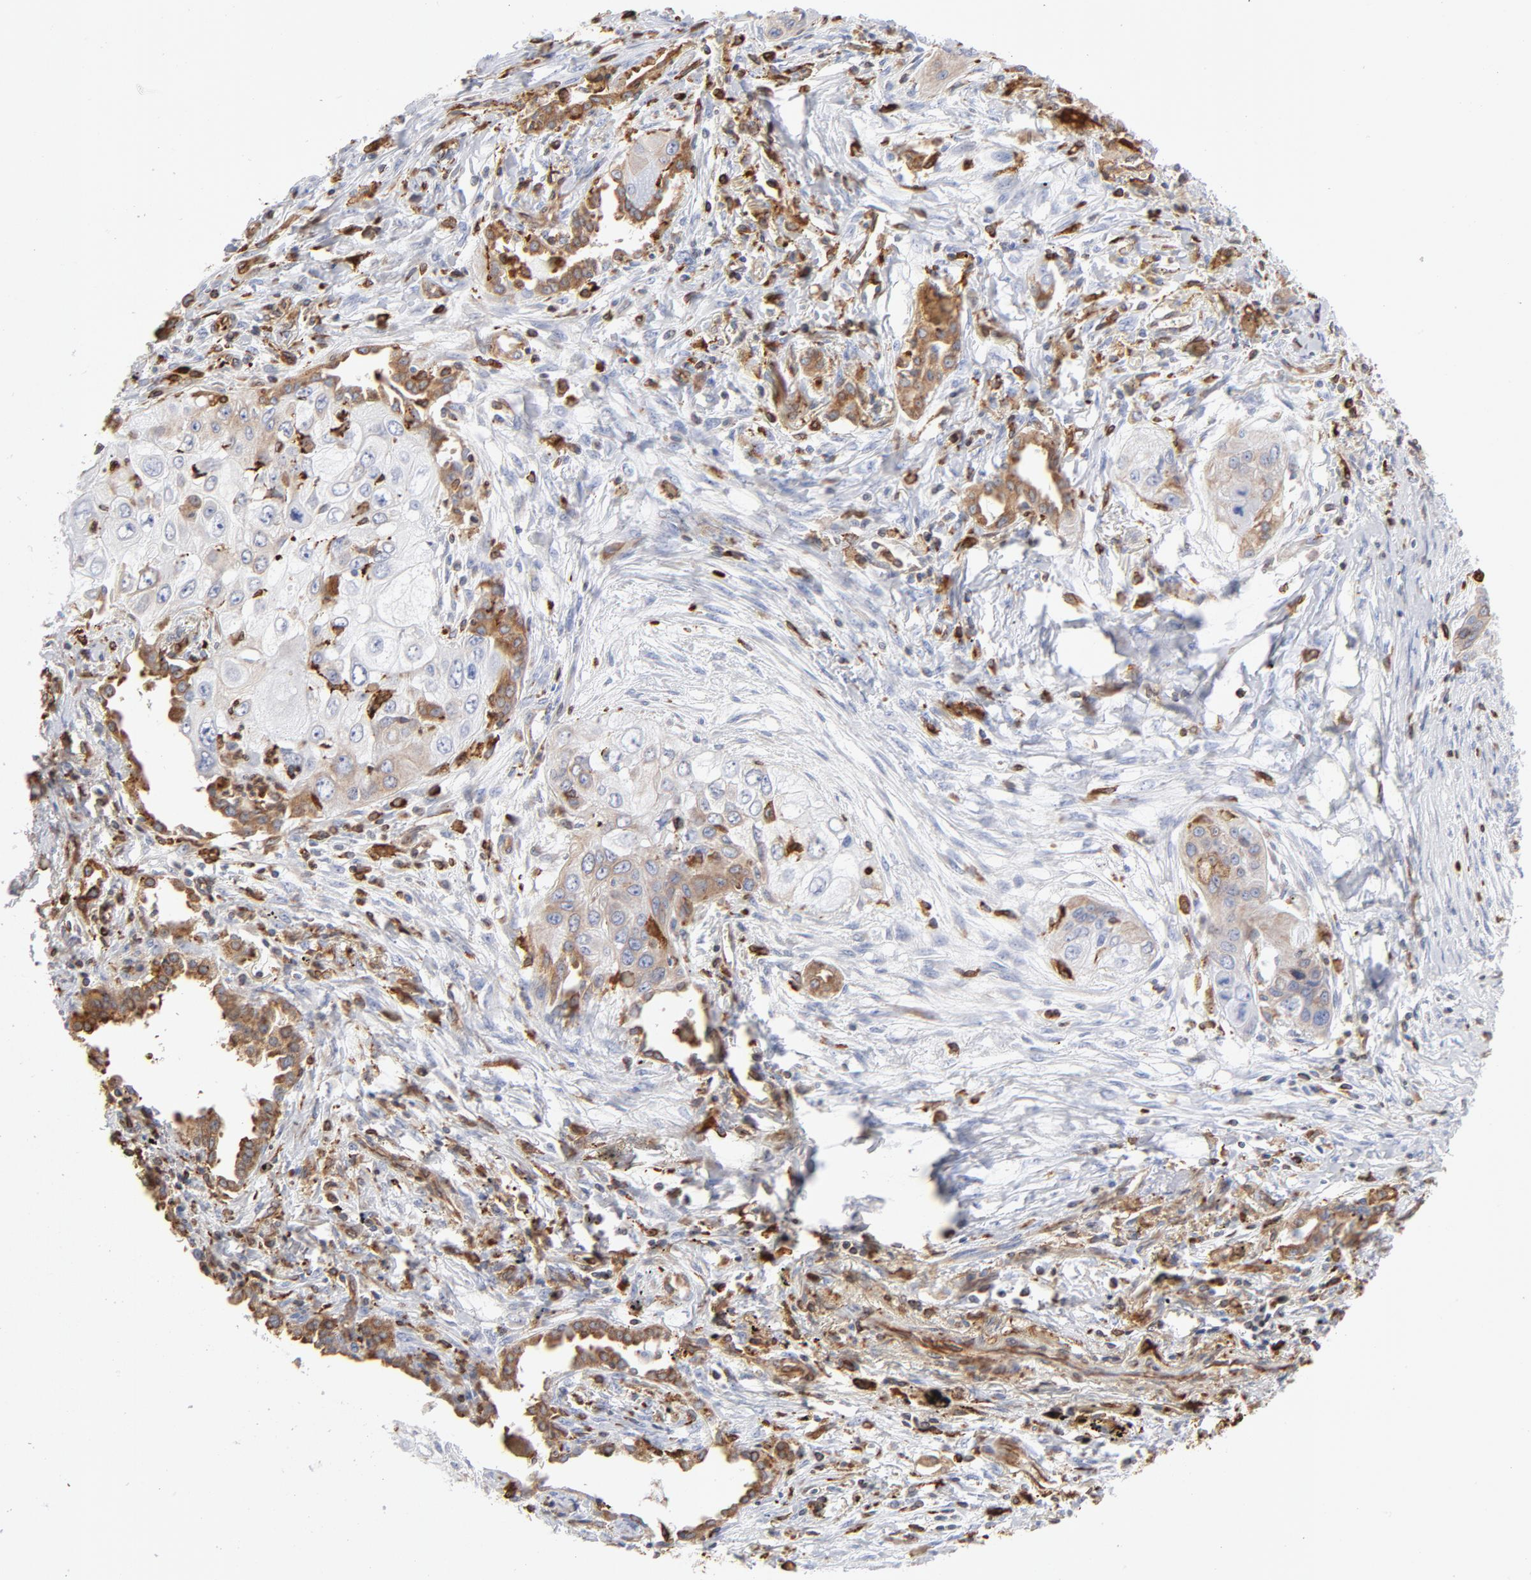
{"staining": {"intensity": "weak", "quantity": "25%-75%", "location": "cytoplasmic/membranous"}, "tissue": "lung cancer", "cell_type": "Tumor cells", "image_type": "cancer", "snomed": [{"axis": "morphology", "description": "Squamous cell carcinoma, NOS"}, {"axis": "topography", "description": "Lung"}], "caption": "DAB (3,3'-diaminobenzidine) immunohistochemical staining of human lung cancer (squamous cell carcinoma) exhibits weak cytoplasmic/membranous protein staining in approximately 25%-75% of tumor cells.", "gene": "CANX", "patient": {"sex": "male", "age": 71}}